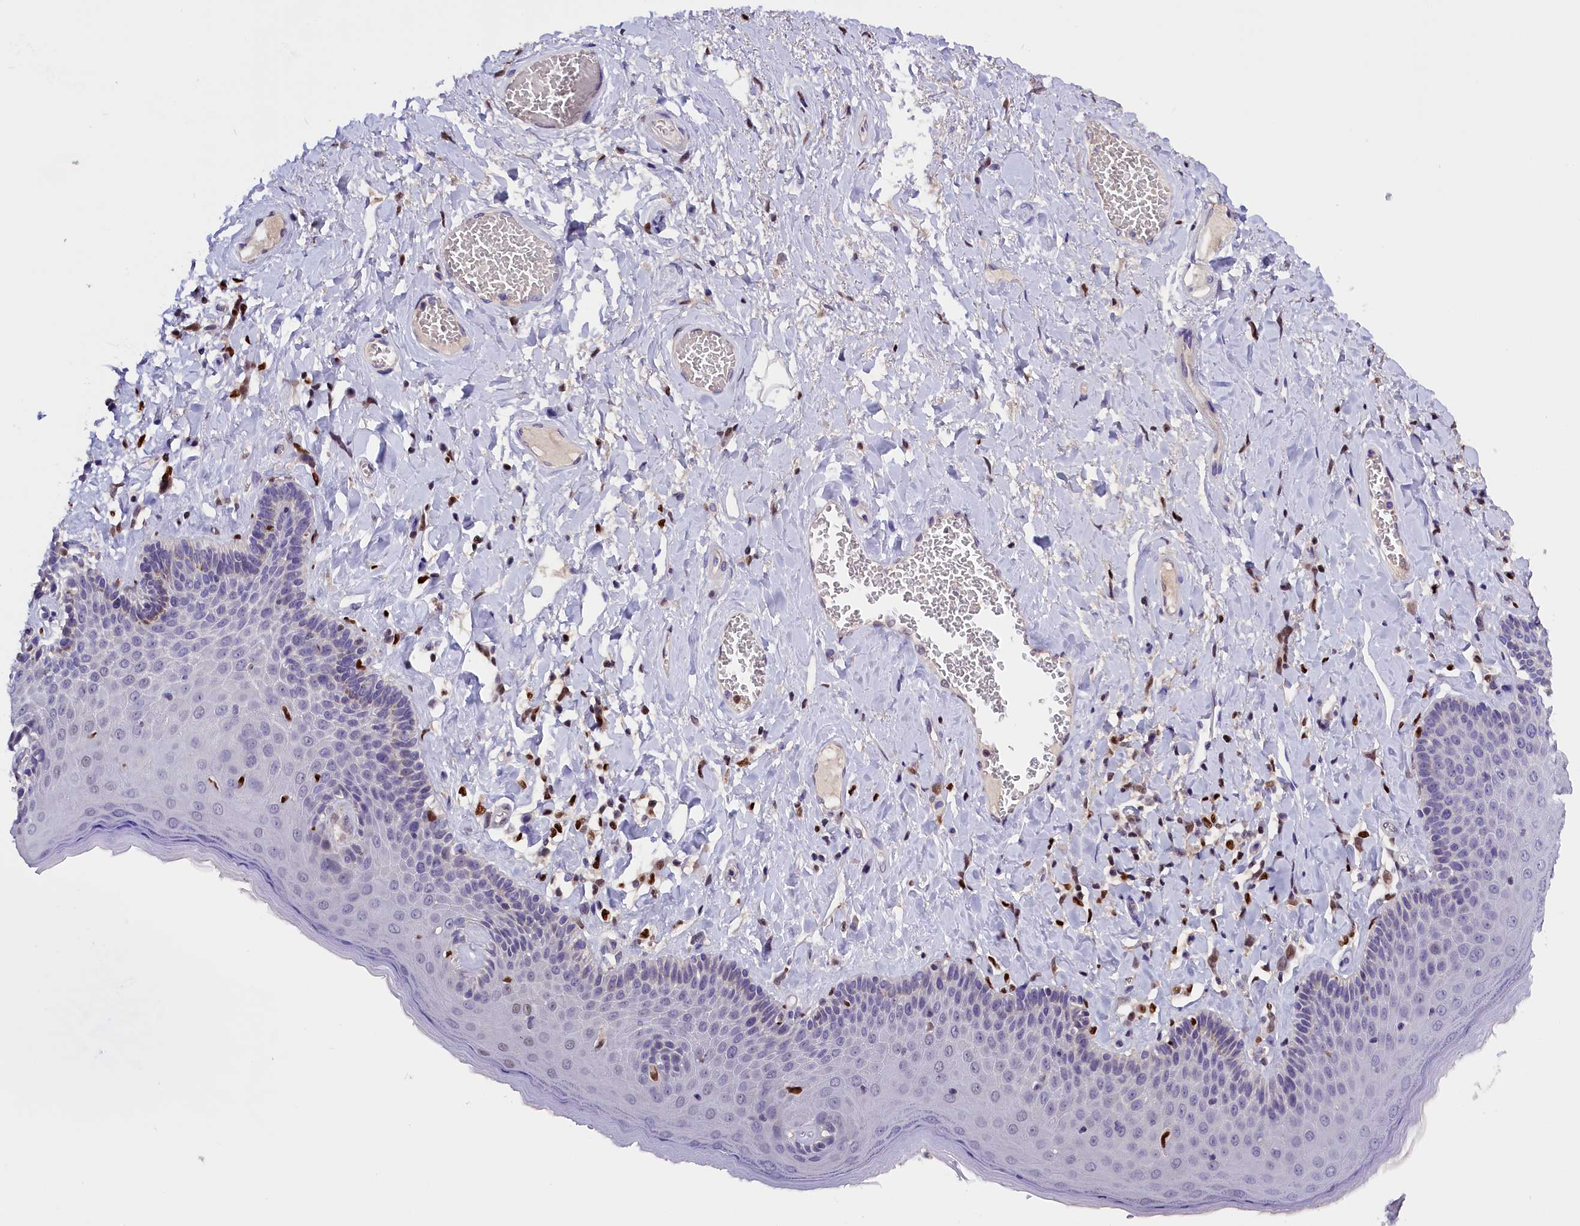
{"staining": {"intensity": "moderate", "quantity": "<25%", "location": "nuclear"}, "tissue": "skin", "cell_type": "Epidermal cells", "image_type": "normal", "snomed": [{"axis": "morphology", "description": "Normal tissue, NOS"}, {"axis": "topography", "description": "Anal"}], "caption": "Skin stained for a protein demonstrates moderate nuclear positivity in epidermal cells. (DAB IHC, brown staining for protein, blue staining for nuclei).", "gene": "BTBD9", "patient": {"sex": "male", "age": 69}}